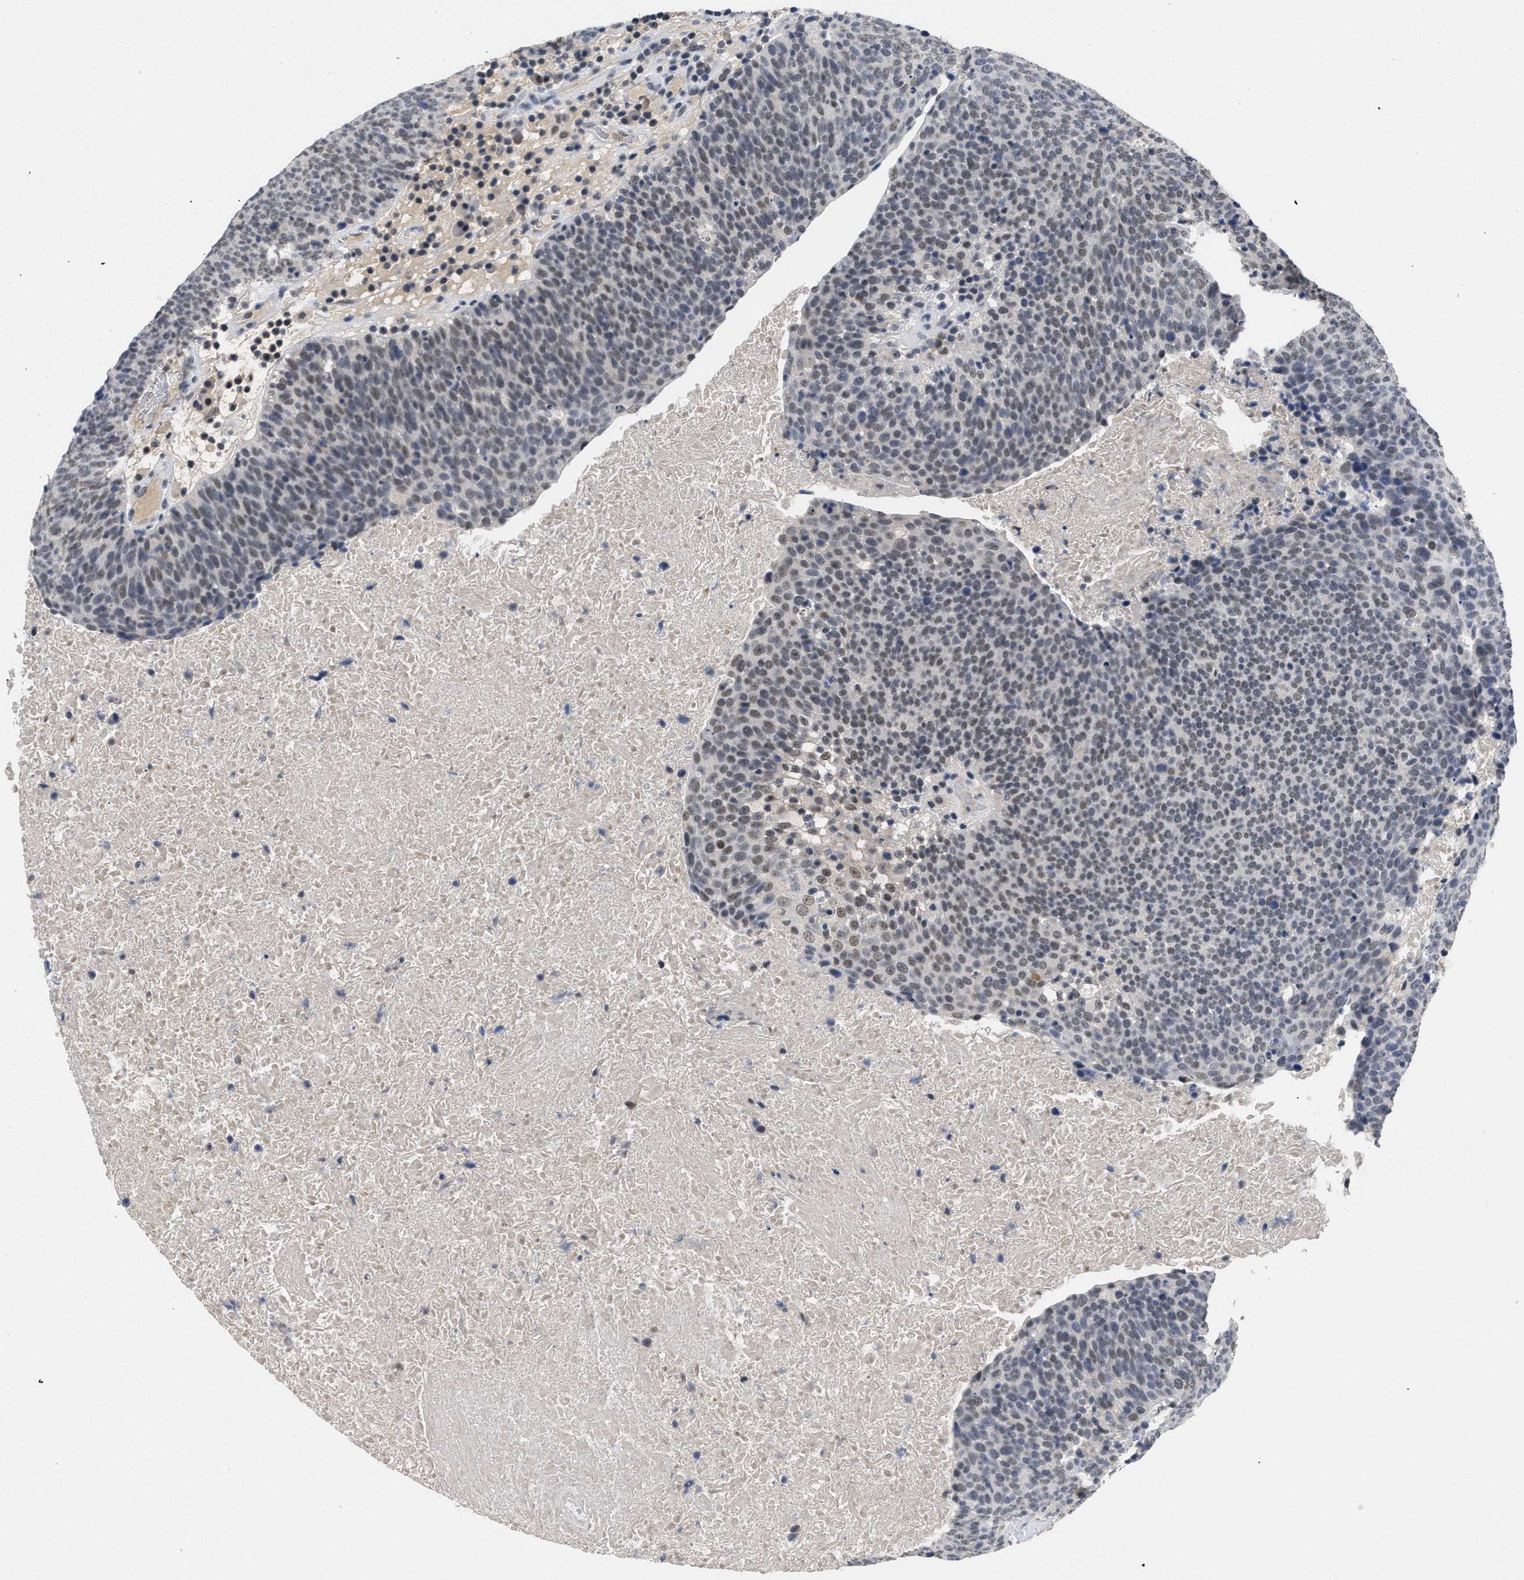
{"staining": {"intensity": "weak", "quantity": ">75%", "location": "nuclear"}, "tissue": "head and neck cancer", "cell_type": "Tumor cells", "image_type": "cancer", "snomed": [{"axis": "morphology", "description": "Squamous cell carcinoma, NOS"}, {"axis": "morphology", "description": "Squamous cell carcinoma, metastatic, NOS"}, {"axis": "topography", "description": "Lymph node"}, {"axis": "topography", "description": "Head-Neck"}], "caption": "Approximately >75% of tumor cells in human head and neck cancer exhibit weak nuclear protein positivity as visualized by brown immunohistochemical staining.", "gene": "GGNBP2", "patient": {"sex": "male", "age": 62}}